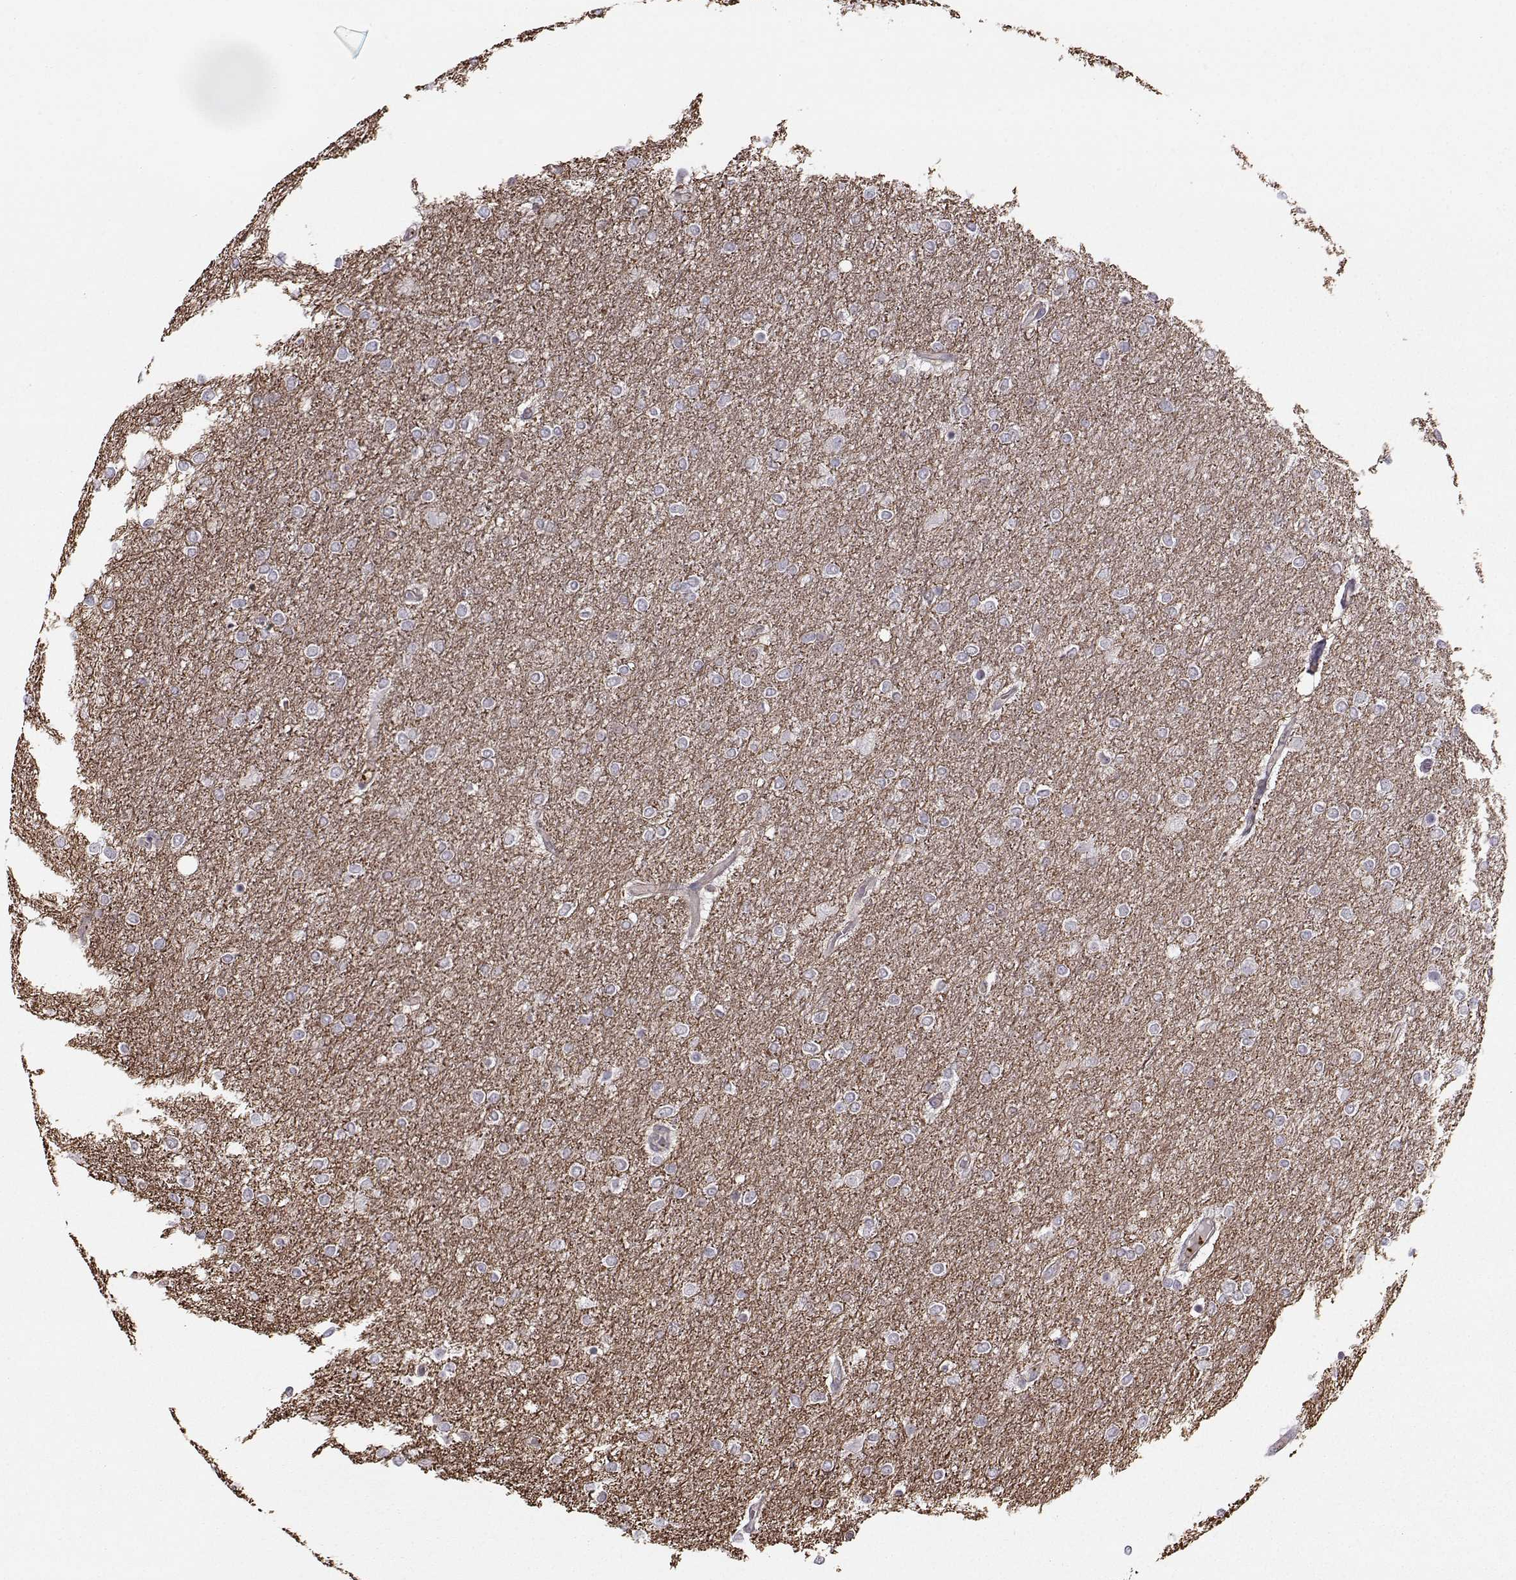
{"staining": {"intensity": "negative", "quantity": "none", "location": "none"}, "tissue": "glioma", "cell_type": "Tumor cells", "image_type": "cancer", "snomed": [{"axis": "morphology", "description": "Glioma, malignant, High grade"}, {"axis": "topography", "description": "Brain"}], "caption": "Image shows no protein staining in tumor cells of glioma tissue.", "gene": "ASB16", "patient": {"sex": "female", "age": 61}}